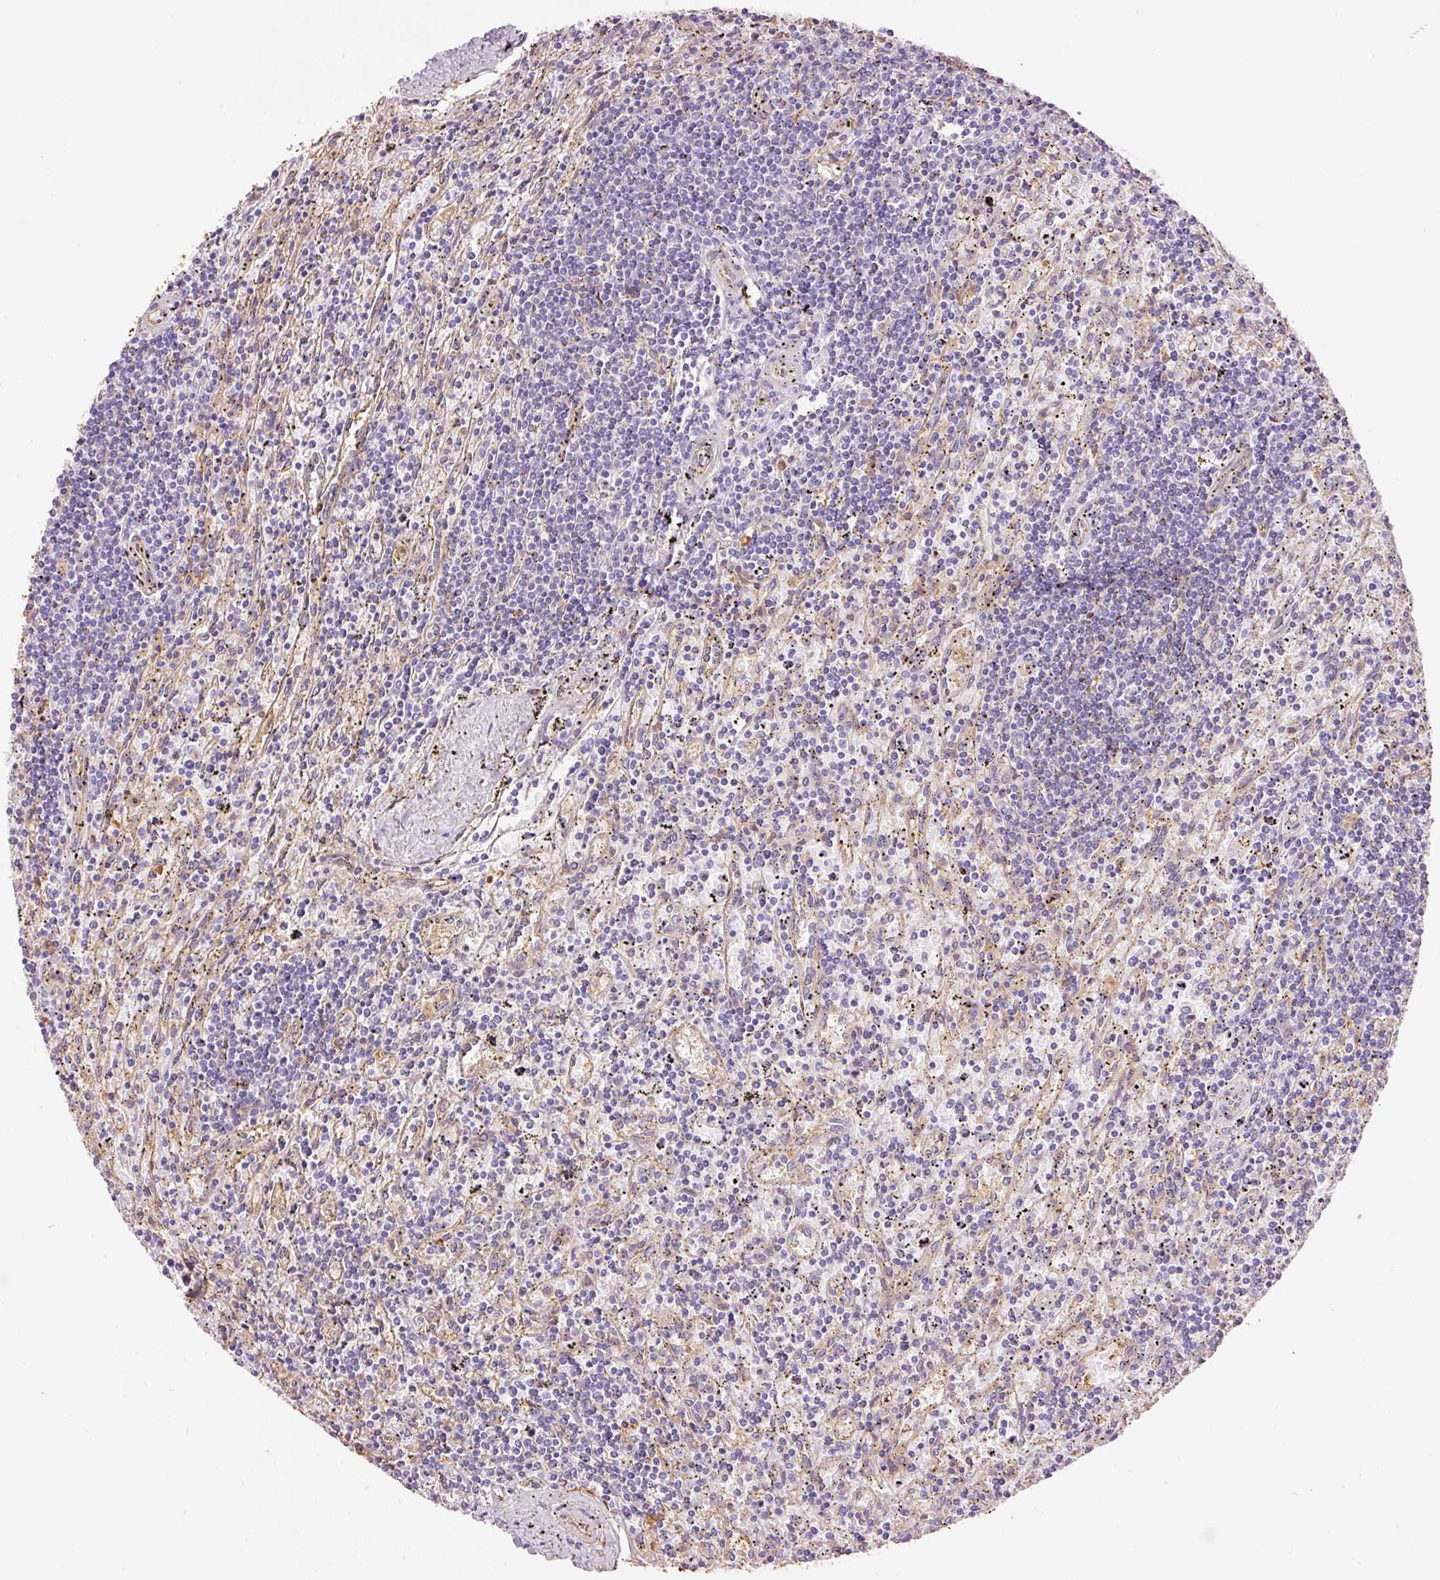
{"staining": {"intensity": "negative", "quantity": "none", "location": "none"}, "tissue": "lymphoma", "cell_type": "Tumor cells", "image_type": "cancer", "snomed": [{"axis": "morphology", "description": "Malignant lymphoma, non-Hodgkin's type, Low grade"}, {"axis": "topography", "description": "Spleen"}], "caption": "Immunohistochemical staining of malignant lymphoma, non-Hodgkin's type (low-grade) demonstrates no significant expression in tumor cells.", "gene": "IL10RB", "patient": {"sex": "male", "age": 76}}